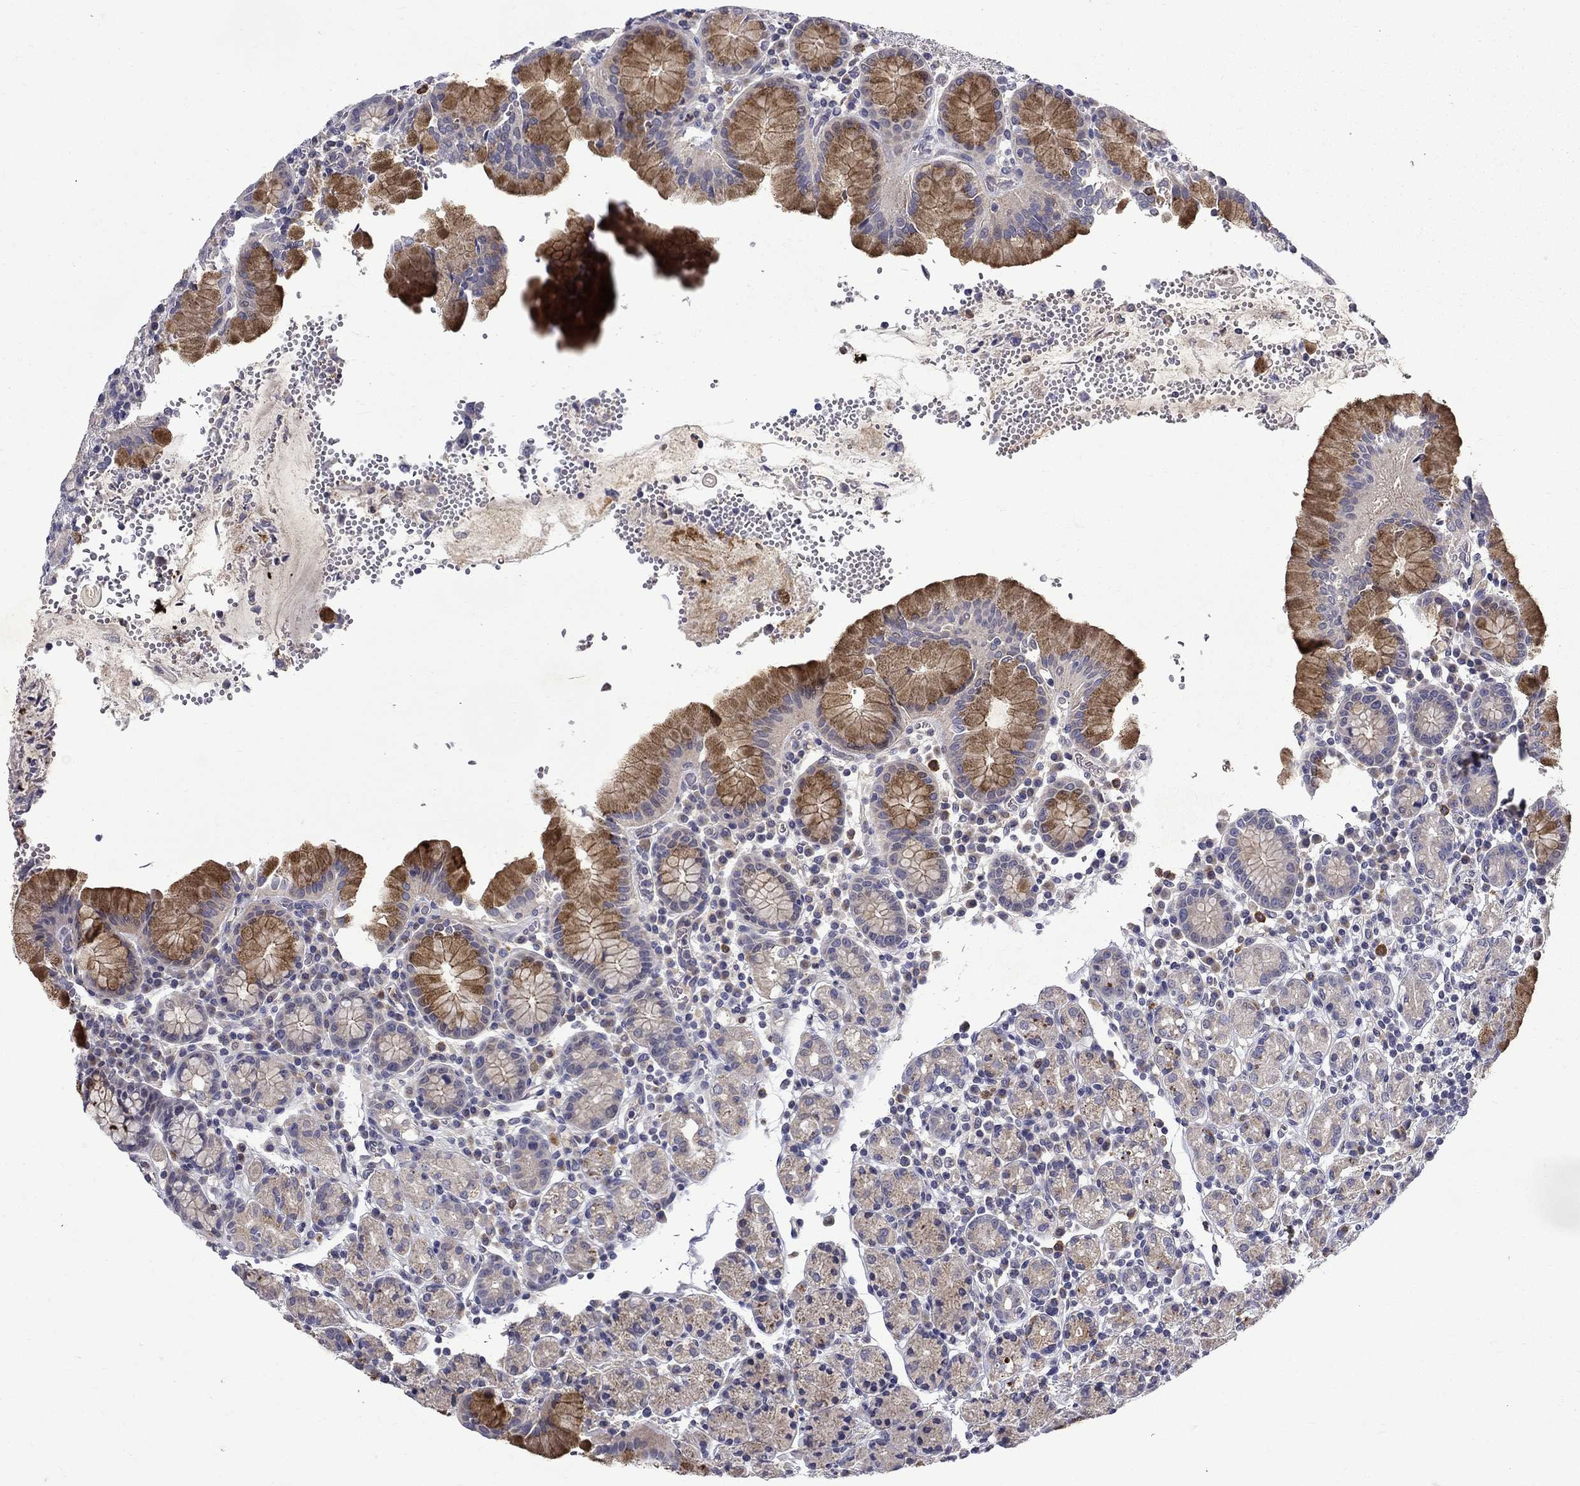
{"staining": {"intensity": "negative", "quantity": "none", "location": "none"}, "tissue": "stomach", "cell_type": "Glandular cells", "image_type": "normal", "snomed": [{"axis": "morphology", "description": "Normal tissue, NOS"}, {"axis": "topography", "description": "Stomach, upper"}, {"axis": "topography", "description": "Stomach"}], "caption": "Glandular cells show no significant protein expression in benign stomach. Brightfield microscopy of immunohistochemistry (IHC) stained with DAB (brown) and hematoxylin (blue), captured at high magnification.", "gene": "STAB2", "patient": {"sex": "male", "age": 62}}